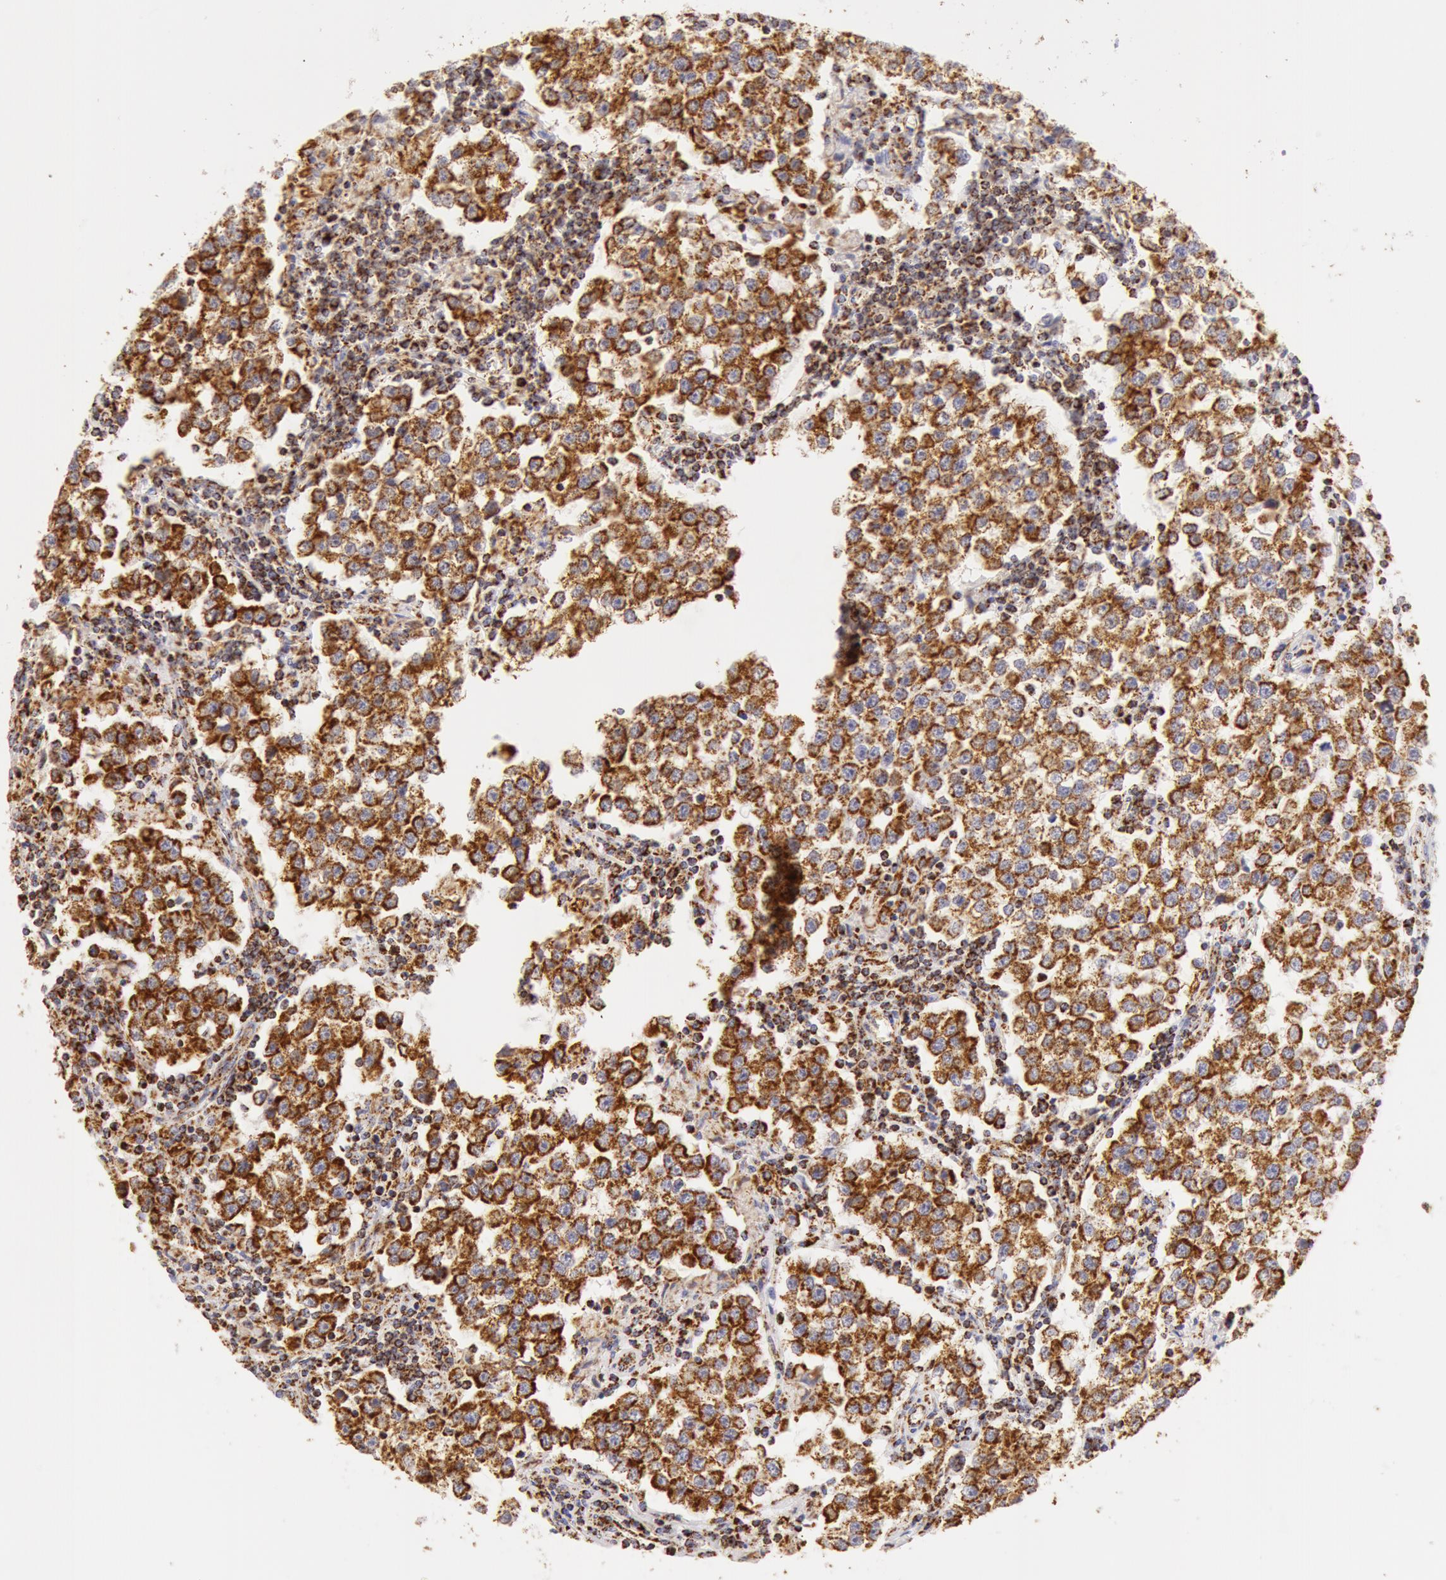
{"staining": {"intensity": "strong", "quantity": ">75%", "location": "cytoplasmic/membranous"}, "tissue": "testis cancer", "cell_type": "Tumor cells", "image_type": "cancer", "snomed": [{"axis": "morphology", "description": "Seminoma, NOS"}, {"axis": "topography", "description": "Testis"}], "caption": "Immunohistochemical staining of testis cancer (seminoma) displays strong cytoplasmic/membranous protein positivity in about >75% of tumor cells.", "gene": "ATP5F1B", "patient": {"sex": "male", "age": 36}}